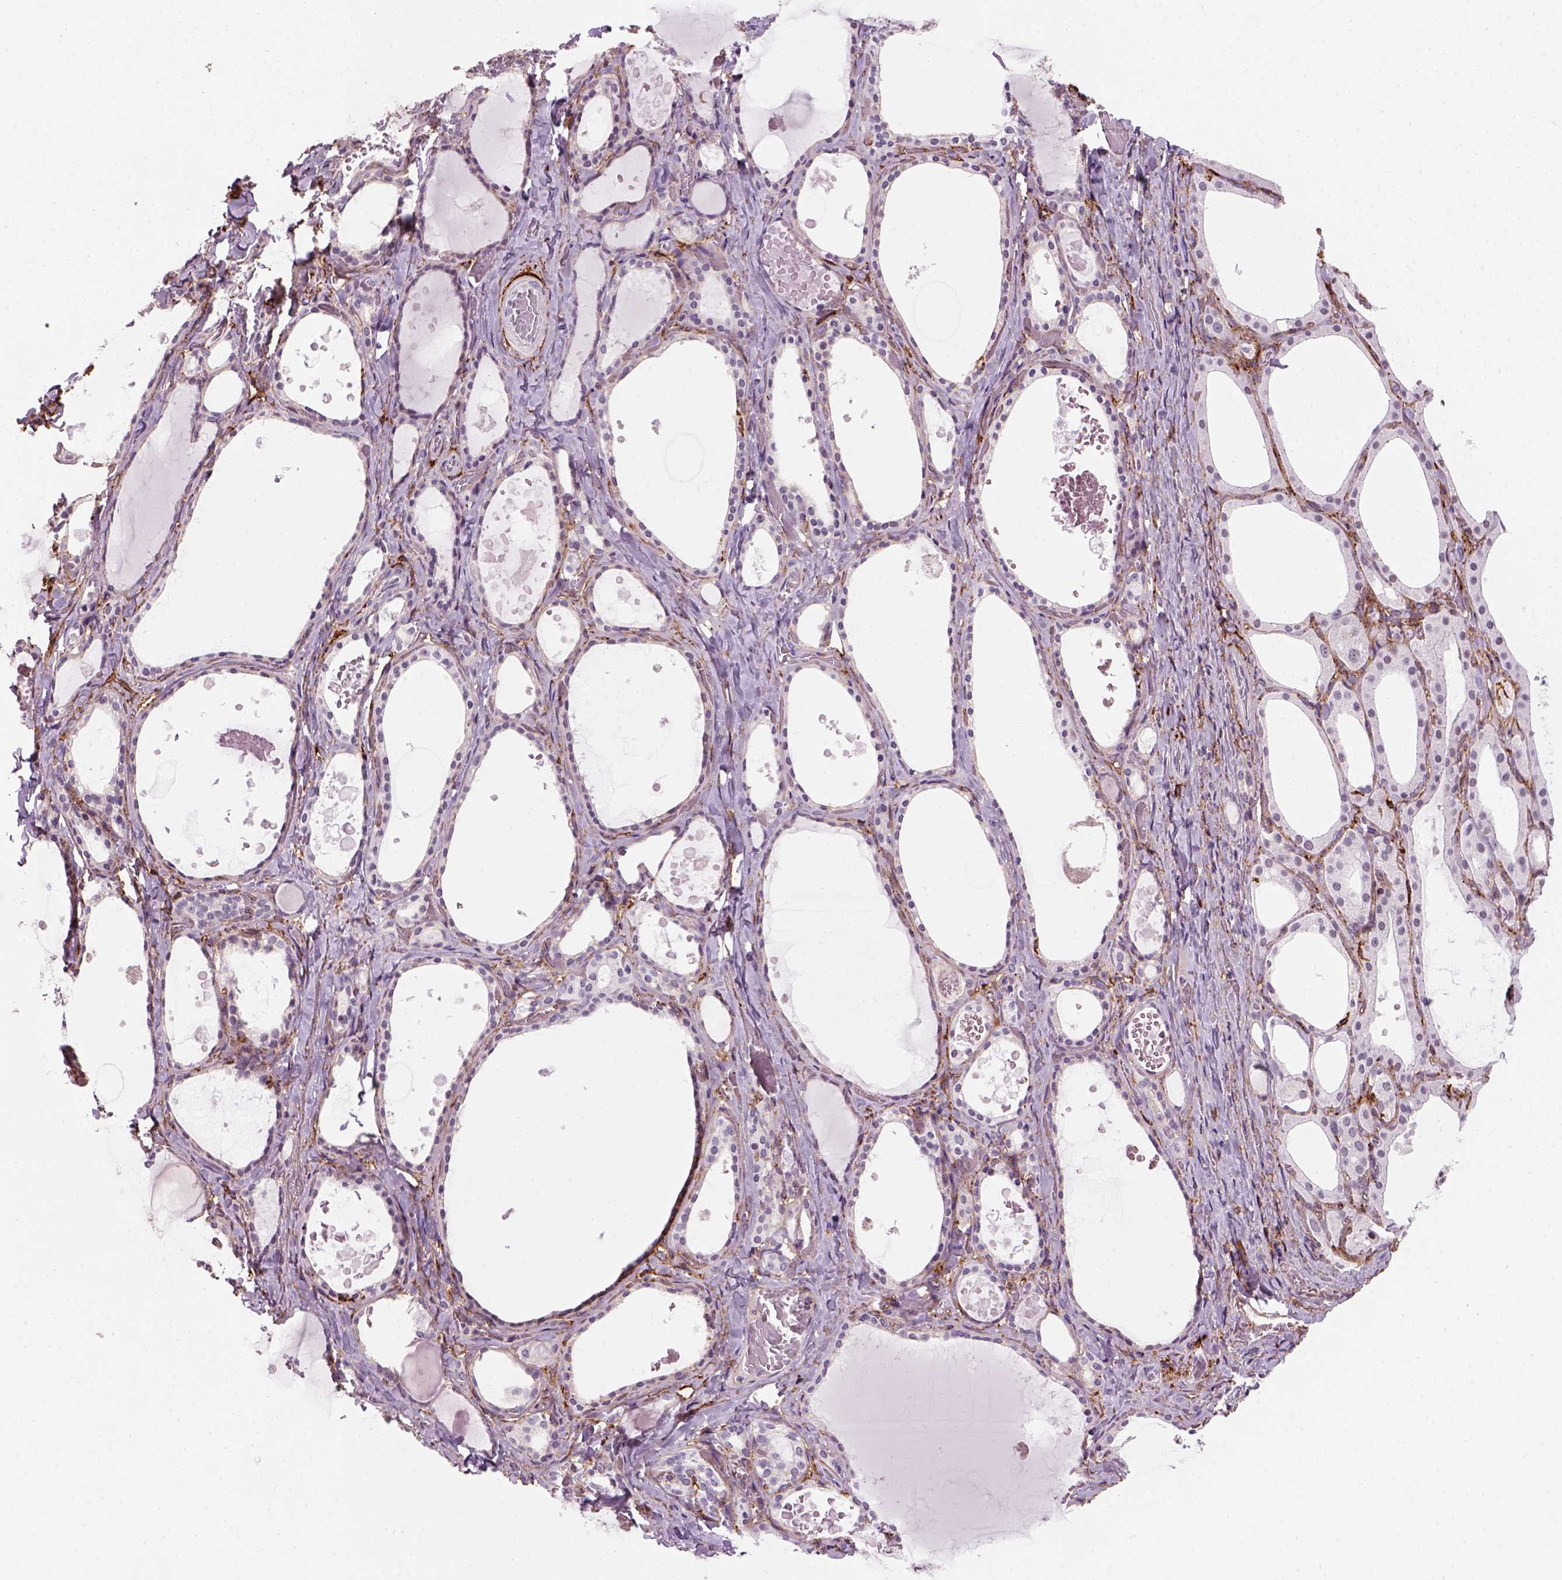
{"staining": {"intensity": "negative", "quantity": "none", "location": "none"}, "tissue": "thyroid gland", "cell_type": "Glandular cells", "image_type": "normal", "snomed": [{"axis": "morphology", "description": "Normal tissue, NOS"}, {"axis": "topography", "description": "Thyroid gland"}], "caption": "Photomicrograph shows no protein positivity in glandular cells of benign thyroid gland.", "gene": "MARCKS", "patient": {"sex": "female", "age": 56}}